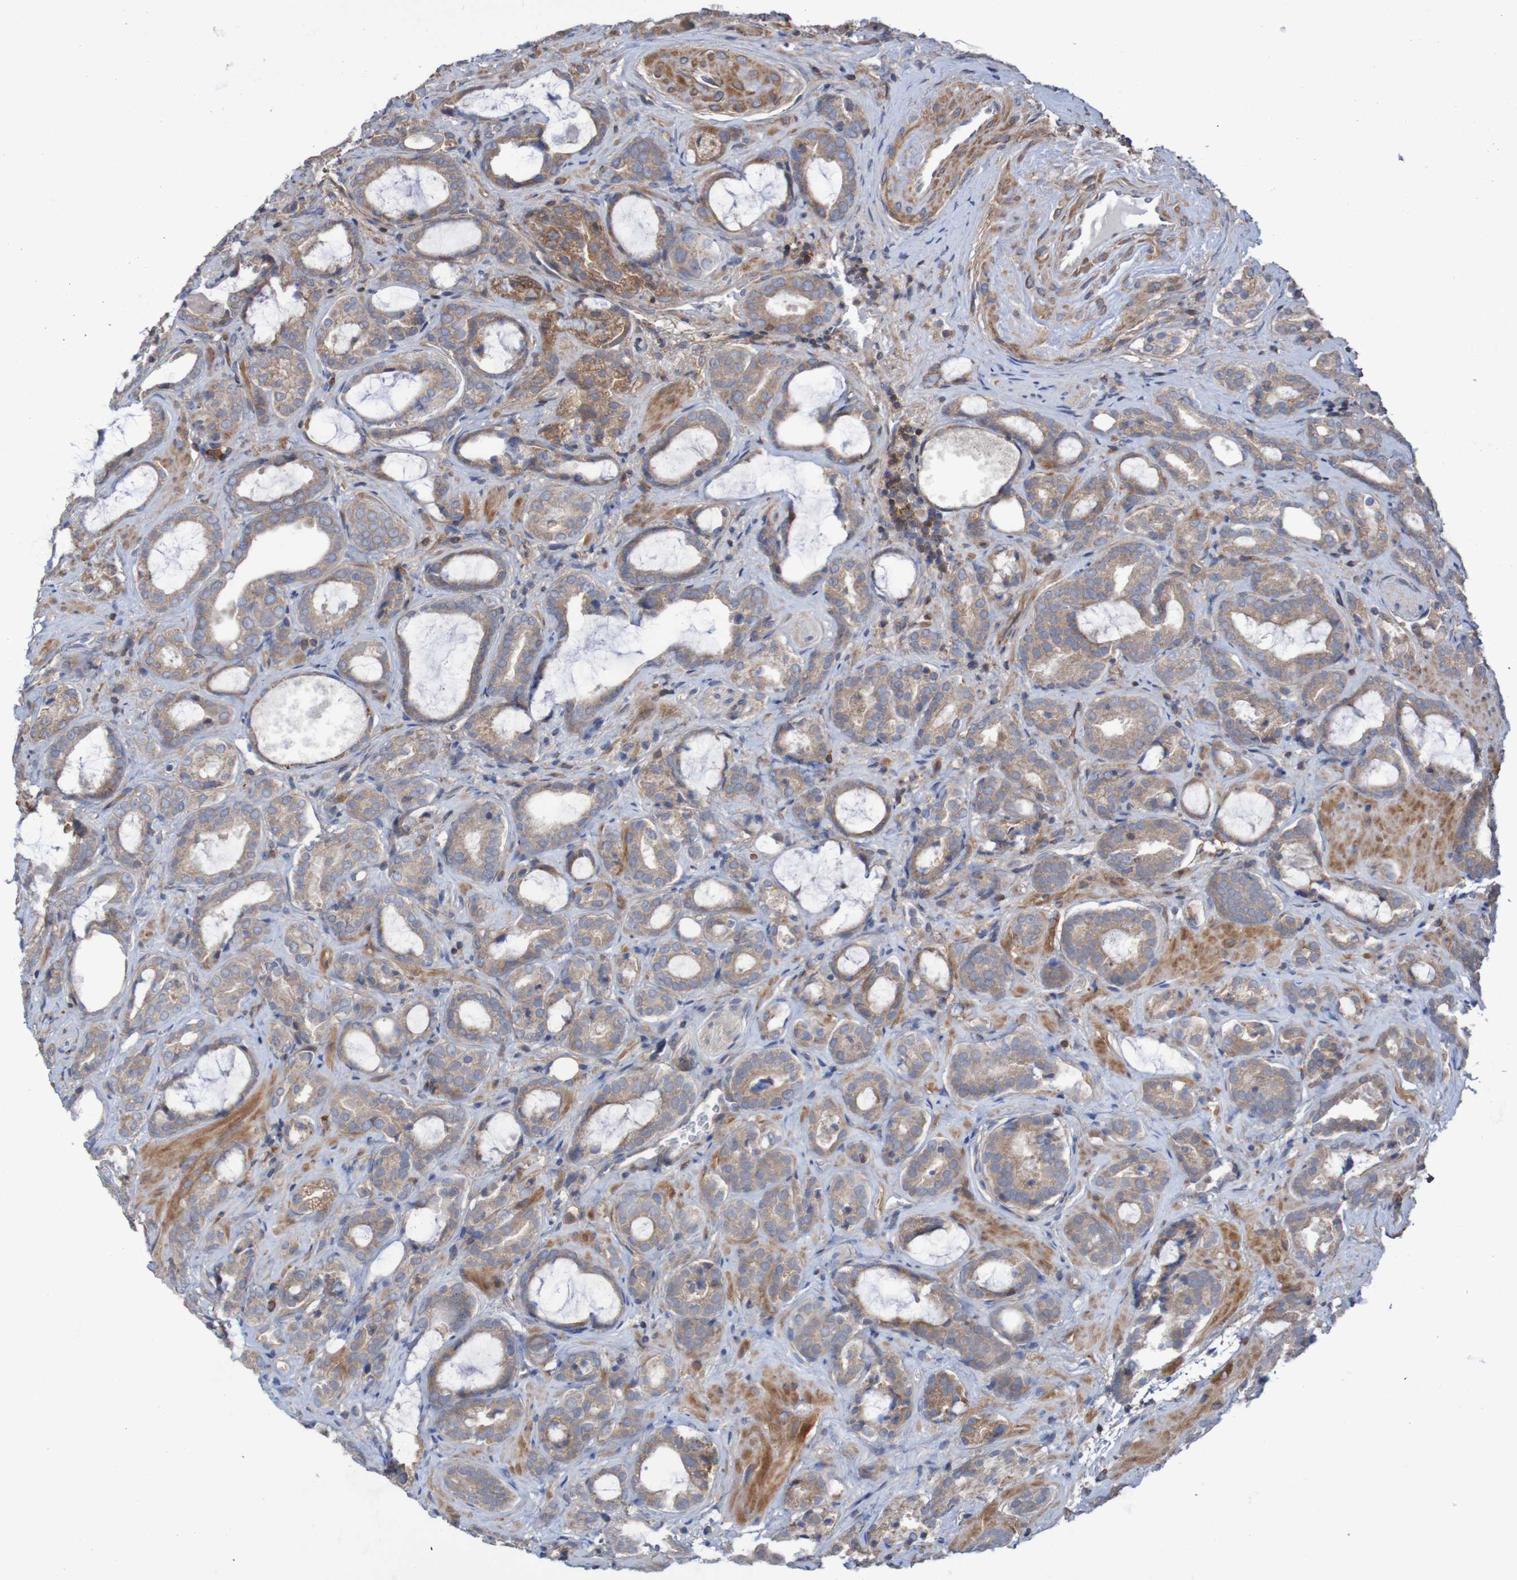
{"staining": {"intensity": "weak", "quantity": ">75%", "location": "cytoplasmic/membranous"}, "tissue": "prostate cancer", "cell_type": "Tumor cells", "image_type": "cancer", "snomed": [{"axis": "morphology", "description": "Adenocarcinoma, Low grade"}, {"axis": "topography", "description": "Prostate"}], "caption": "Immunohistochemistry image of neoplastic tissue: human prostate cancer (adenocarcinoma (low-grade)) stained using immunohistochemistry demonstrates low levels of weak protein expression localized specifically in the cytoplasmic/membranous of tumor cells, appearing as a cytoplasmic/membranous brown color.", "gene": "PDGFB", "patient": {"sex": "male", "age": 60}}